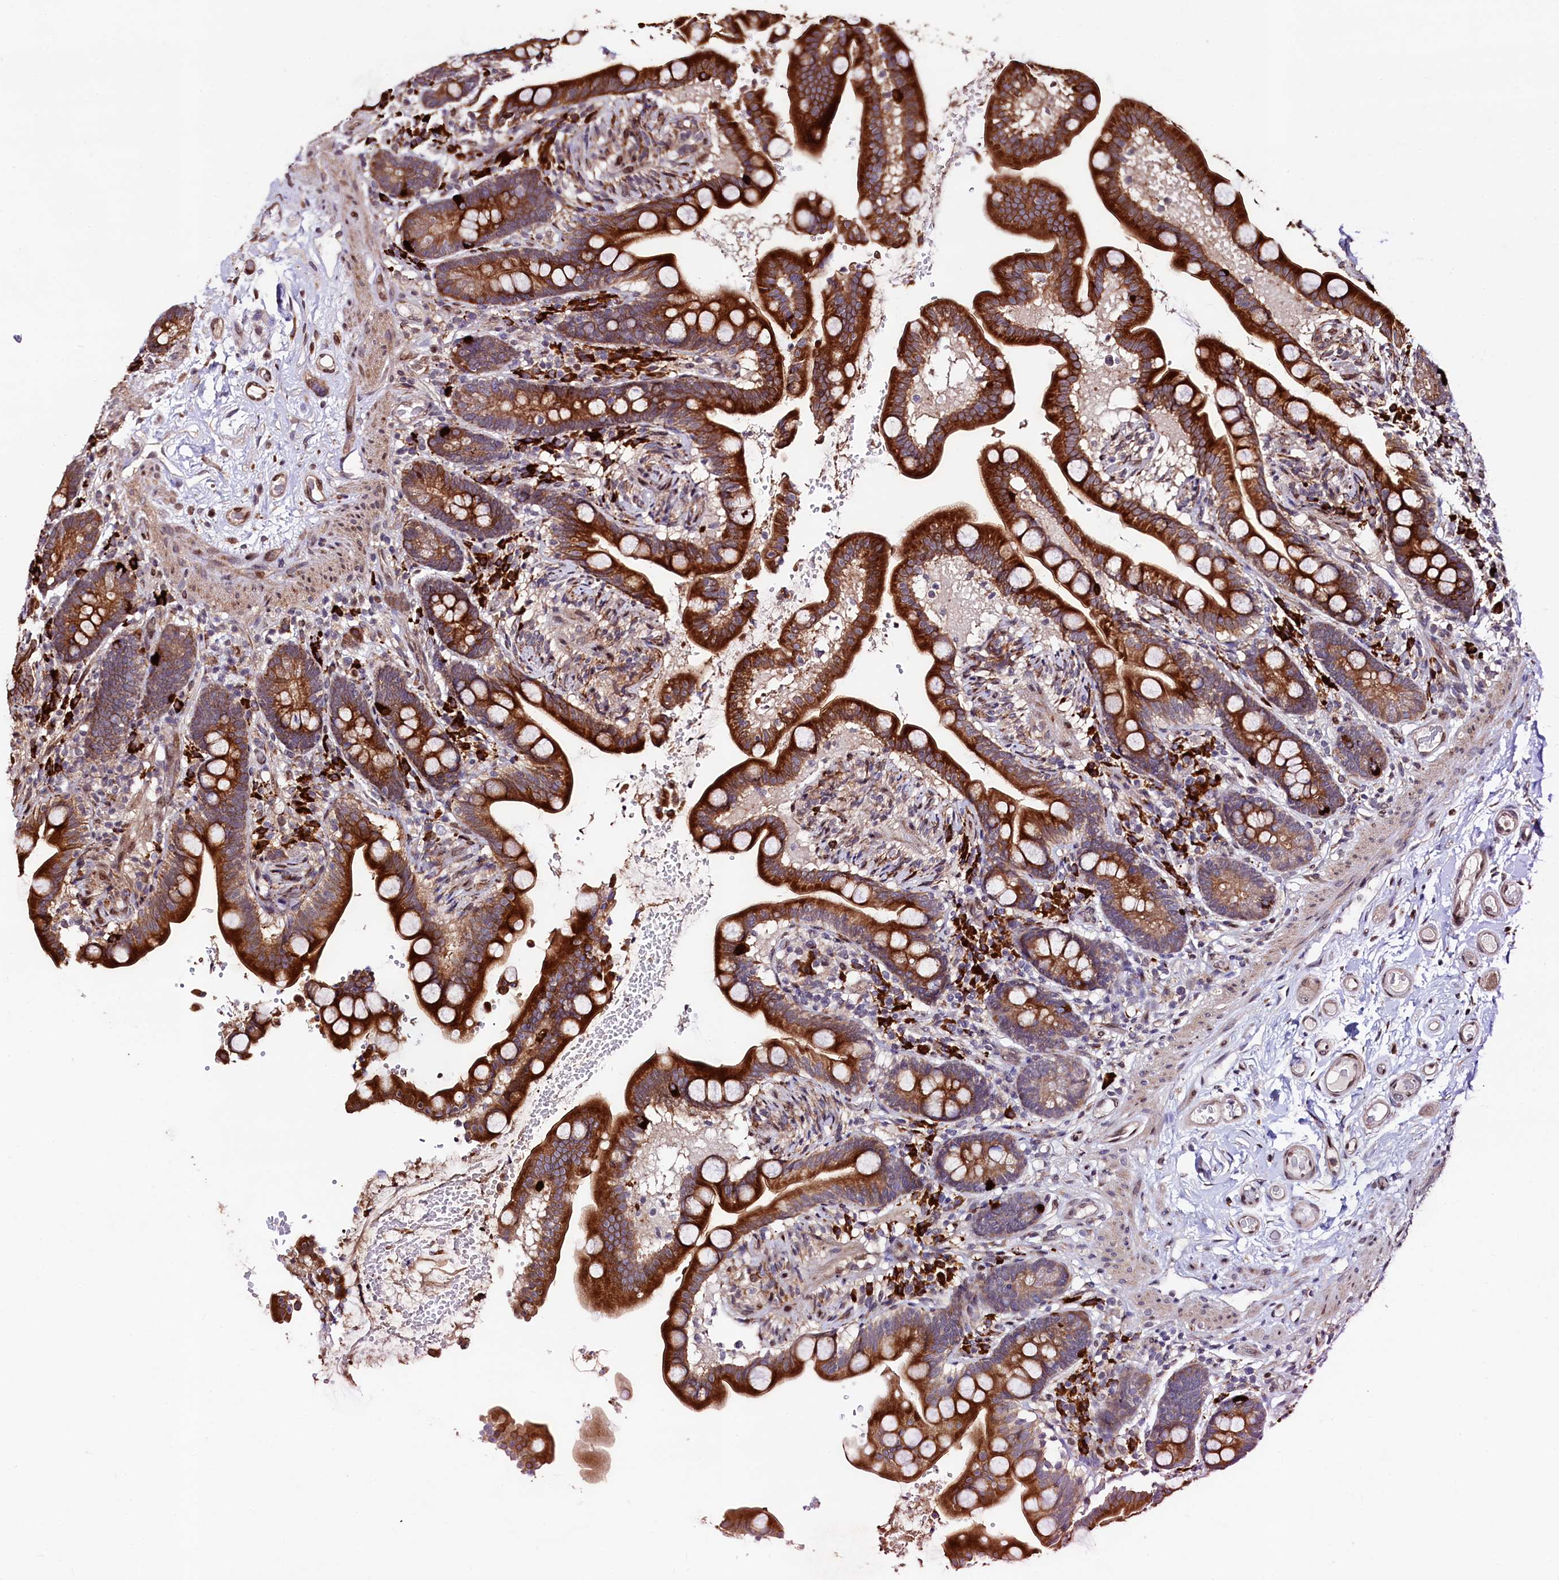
{"staining": {"intensity": "moderate", "quantity": ">75%", "location": "cytoplasmic/membranous"}, "tissue": "colon", "cell_type": "Endothelial cells", "image_type": "normal", "snomed": [{"axis": "morphology", "description": "Normal tissue, NOS"}, {"axis": "topography", "description": "Smooth muscle"}, {"axis": "topography", "description": "Colon"}], "caption": "Immunohistochemical staining of normal human colon demonstrates moderate cytoplasmic/membranous protein staining in about >75% of endothelial cells.", "gene": "C5orf15", "patient": {"sex": "male", "age": 73}}